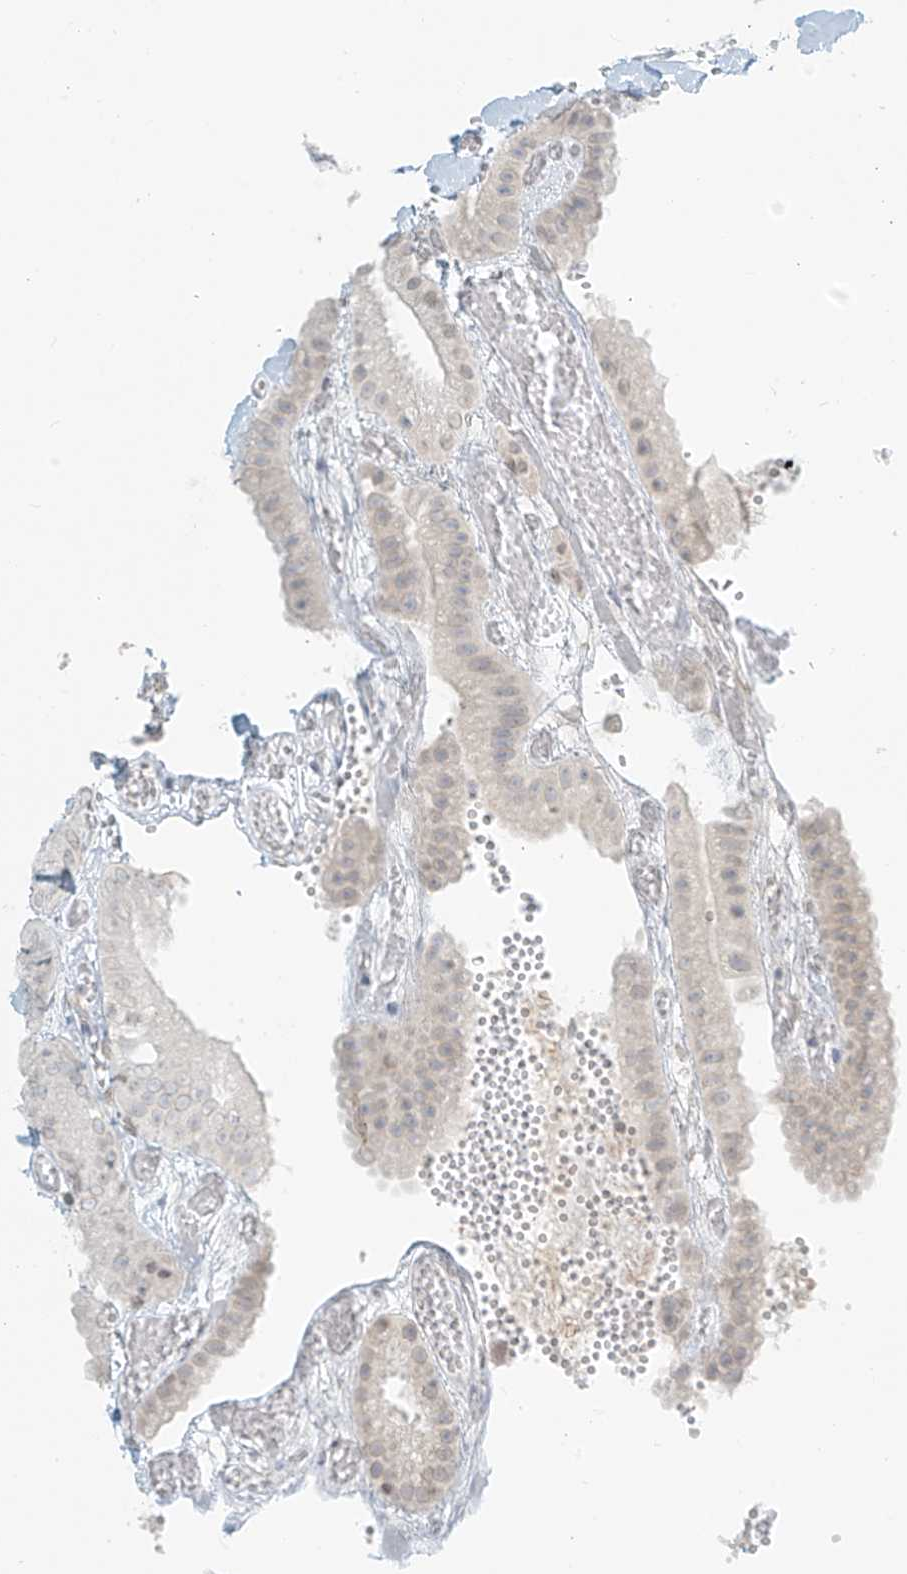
{"staining": {"intensity": "negative", "quantity": "none", "location": "none"}, "tissue": "gallbladder", "cell_type": "Glandular cells", "image_type": "normal", "snomed": [{"axis": "morphology", "description": "Normal tissue, NOS"}, {"axis": "topography", "description": "Gallbladder"}], "caption": "Glandular cells show no significant protein expression in unremarkable gallbladder.", "gene": "OSBPL7", "patient": {"sex": "female", "age": 64}}